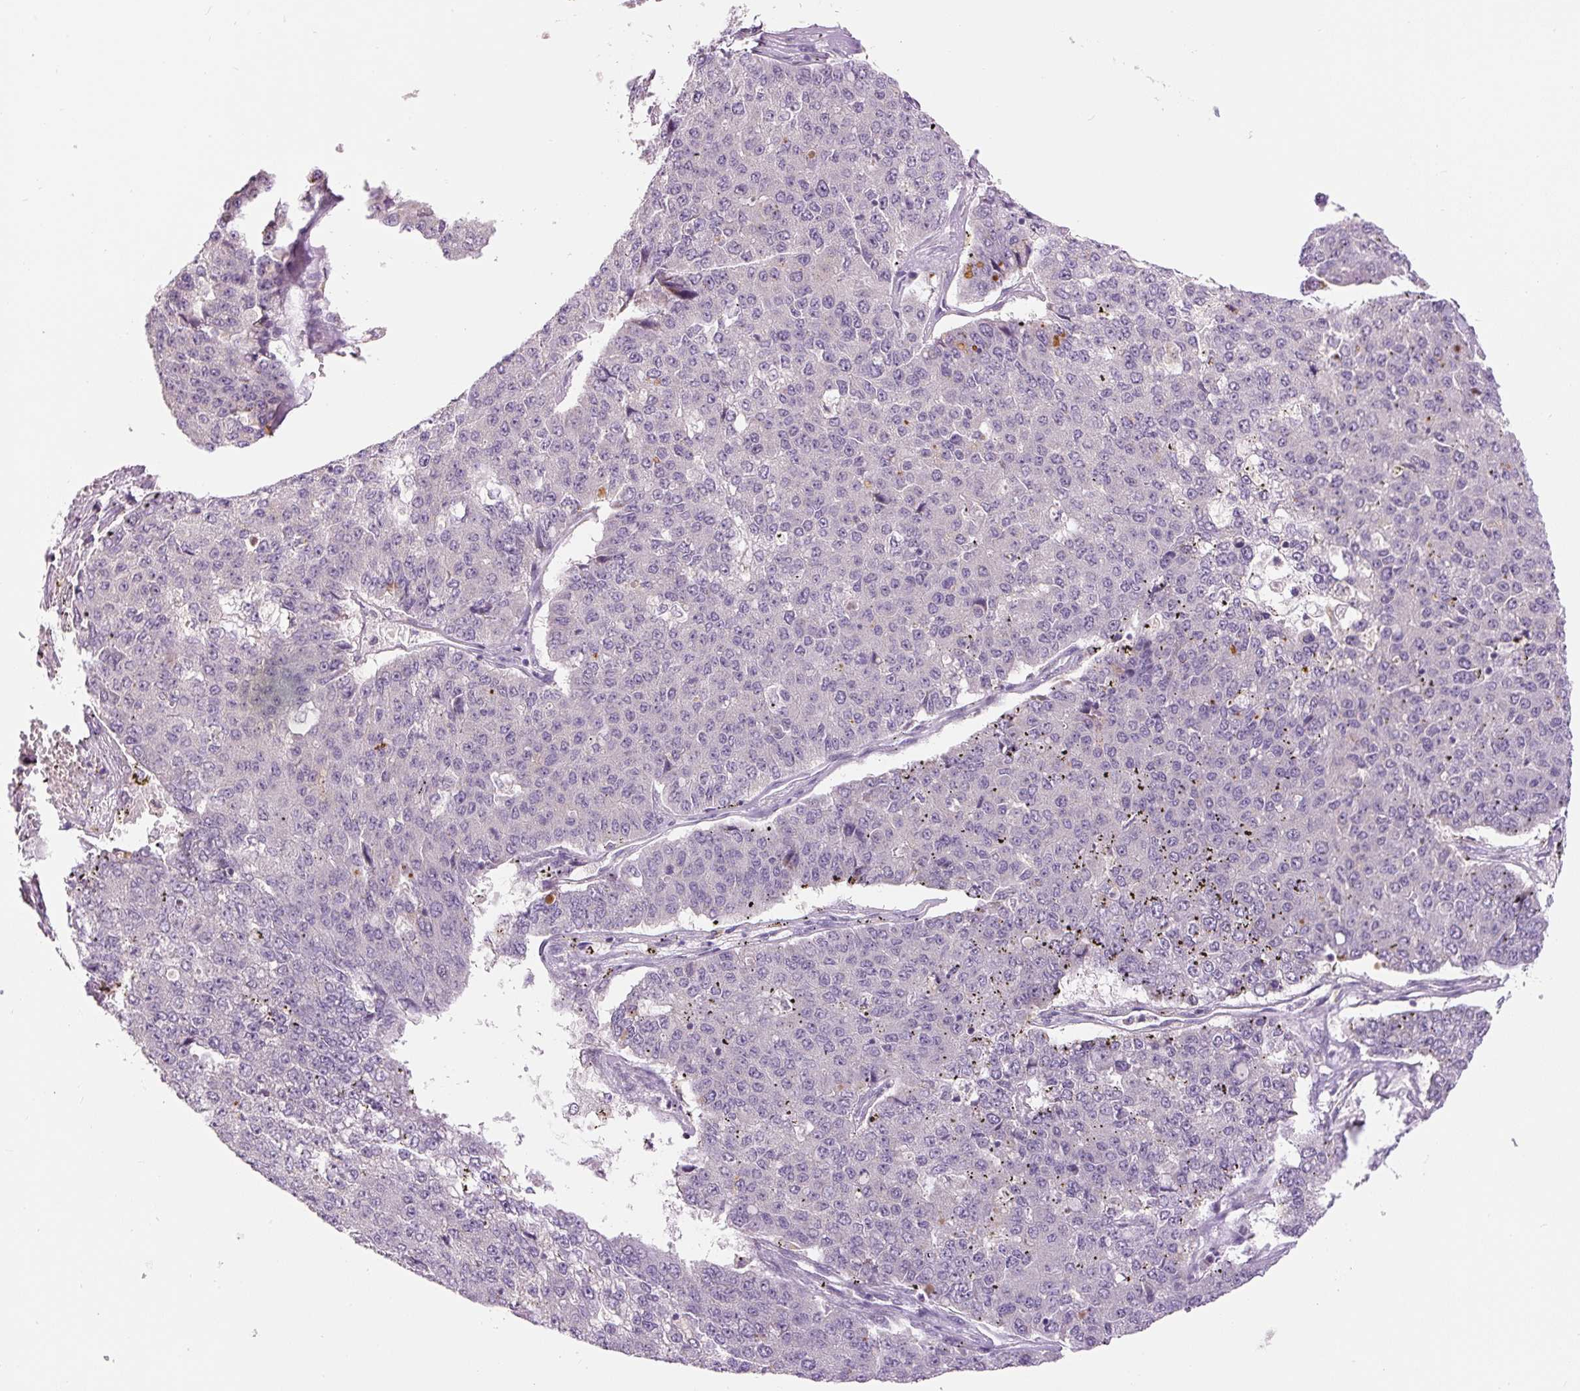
{"staining": {"intensity": "negative", "quantity": "none", "location": "none"}, "tissue": "pancreatic cancer", "cell_type": "Tumor cells", "image_type": "cancer", "snomed": [{"axis": "morphology", "description": "Adenocarcinoma, NOS"}, {"axis": "topography", "description": "Pancreas"}], "caption": "An IHC micrograph of pancreatic adenocarcinoma is shown. There is no staining in tumor cells of pancreatic adenocarcinoma. (DAB (3,3'-diaminobenzidine) immunohistochemistry visualized using brightfield microscopy, high magnification).", "gene": "FABP7", "patient": {"sex": "male", "age": 50}}